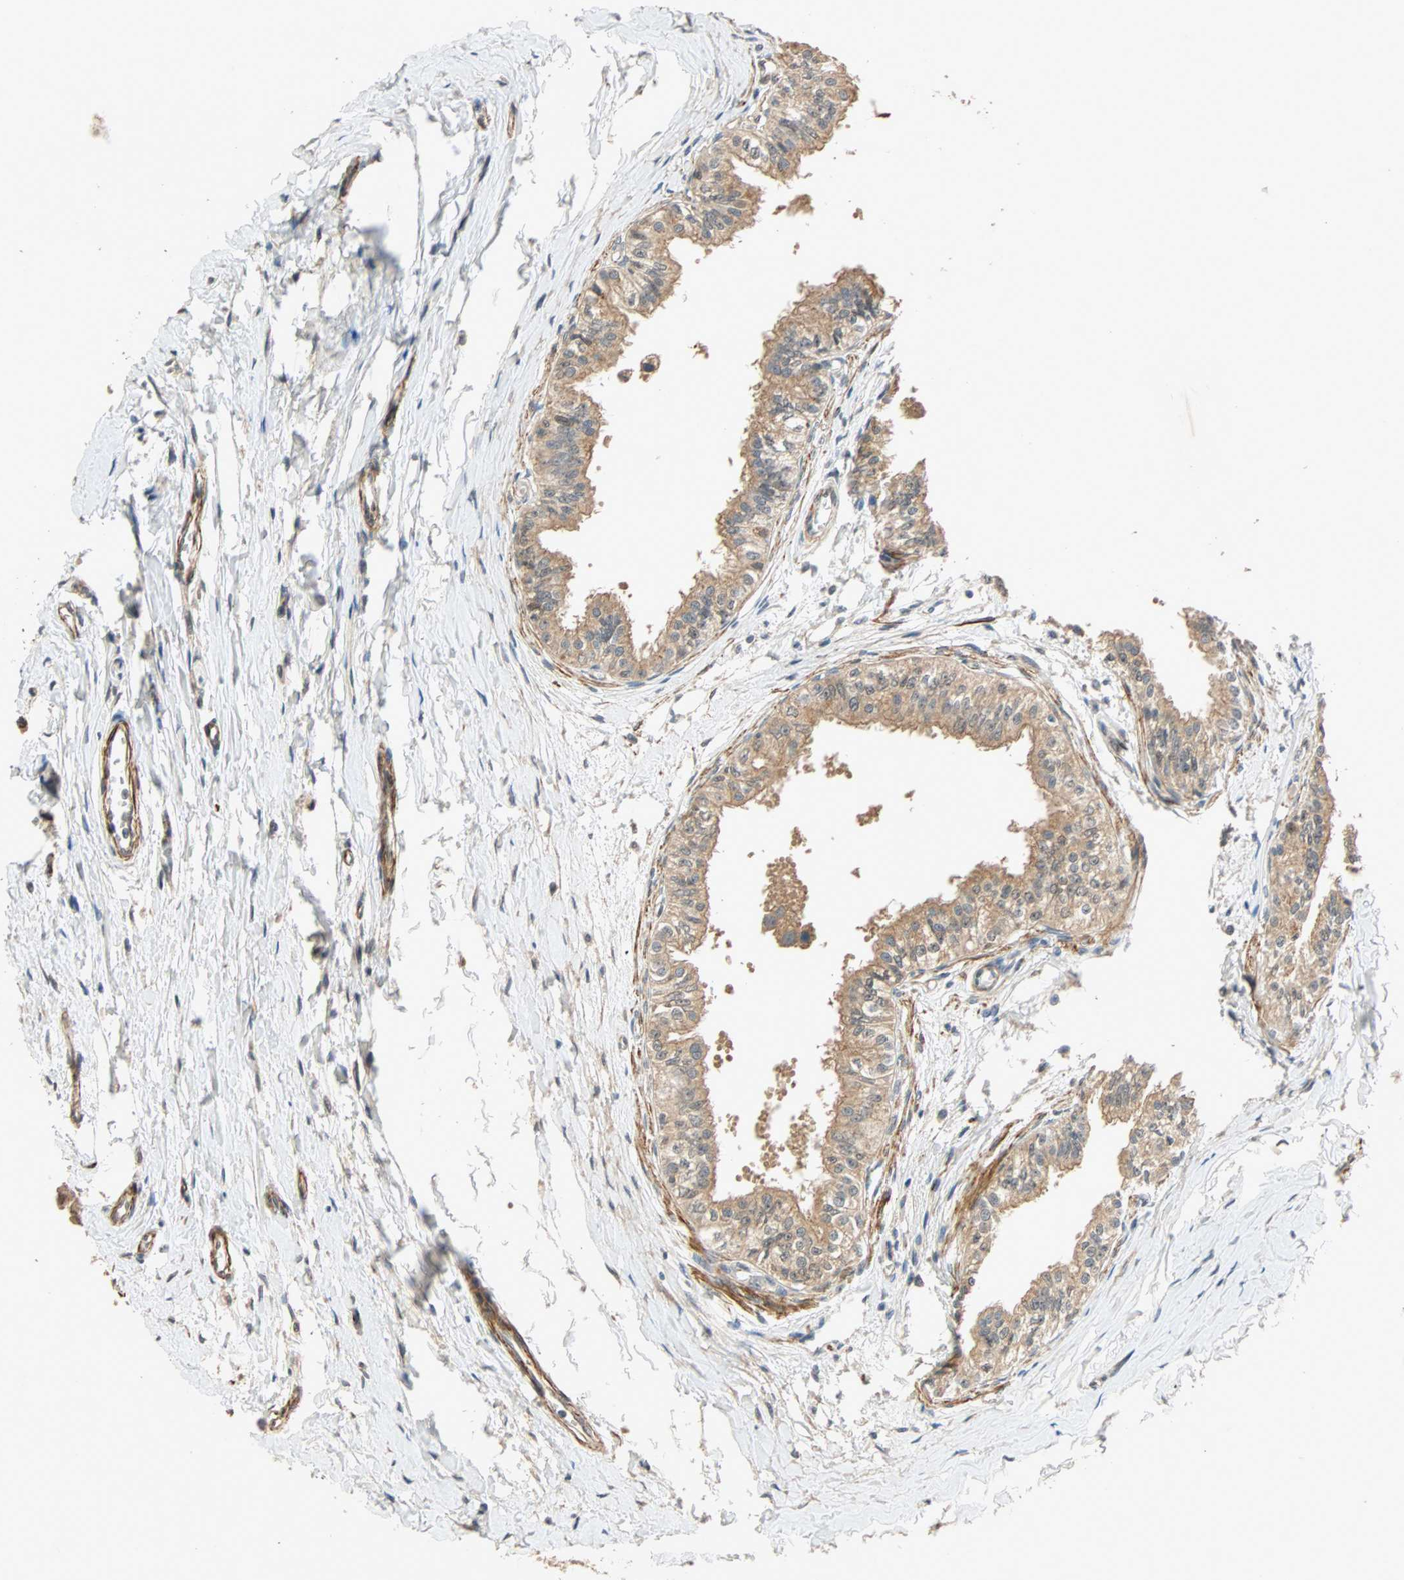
{"staining": {"intensity": "moderate", "quantity": ">75%", "location": "cytoplasmic/membranous"}, "tissue": "epididymis", "cell_type": "Glandular cells", "image_type": "normal", "snomed": [{"axis": "morphology", "description": "Normal tissue, NOS"}, {"axis": "morphology", "description": "Adenocarcinoma, metastatic, NOS"}, {"axis": "topography", "description": "Testis"}, {"axis": "topography", "description": "Epididymis"}], "caption": "A brown stain highlights moderate cytoplasmic/membranous positivity of a protein in glandular cells of unremarkable epididymis. (IHC, brightfield microscopy, high magnification).", "gene": "QSER1", "patient": {"sex": "male", "age": 26}}